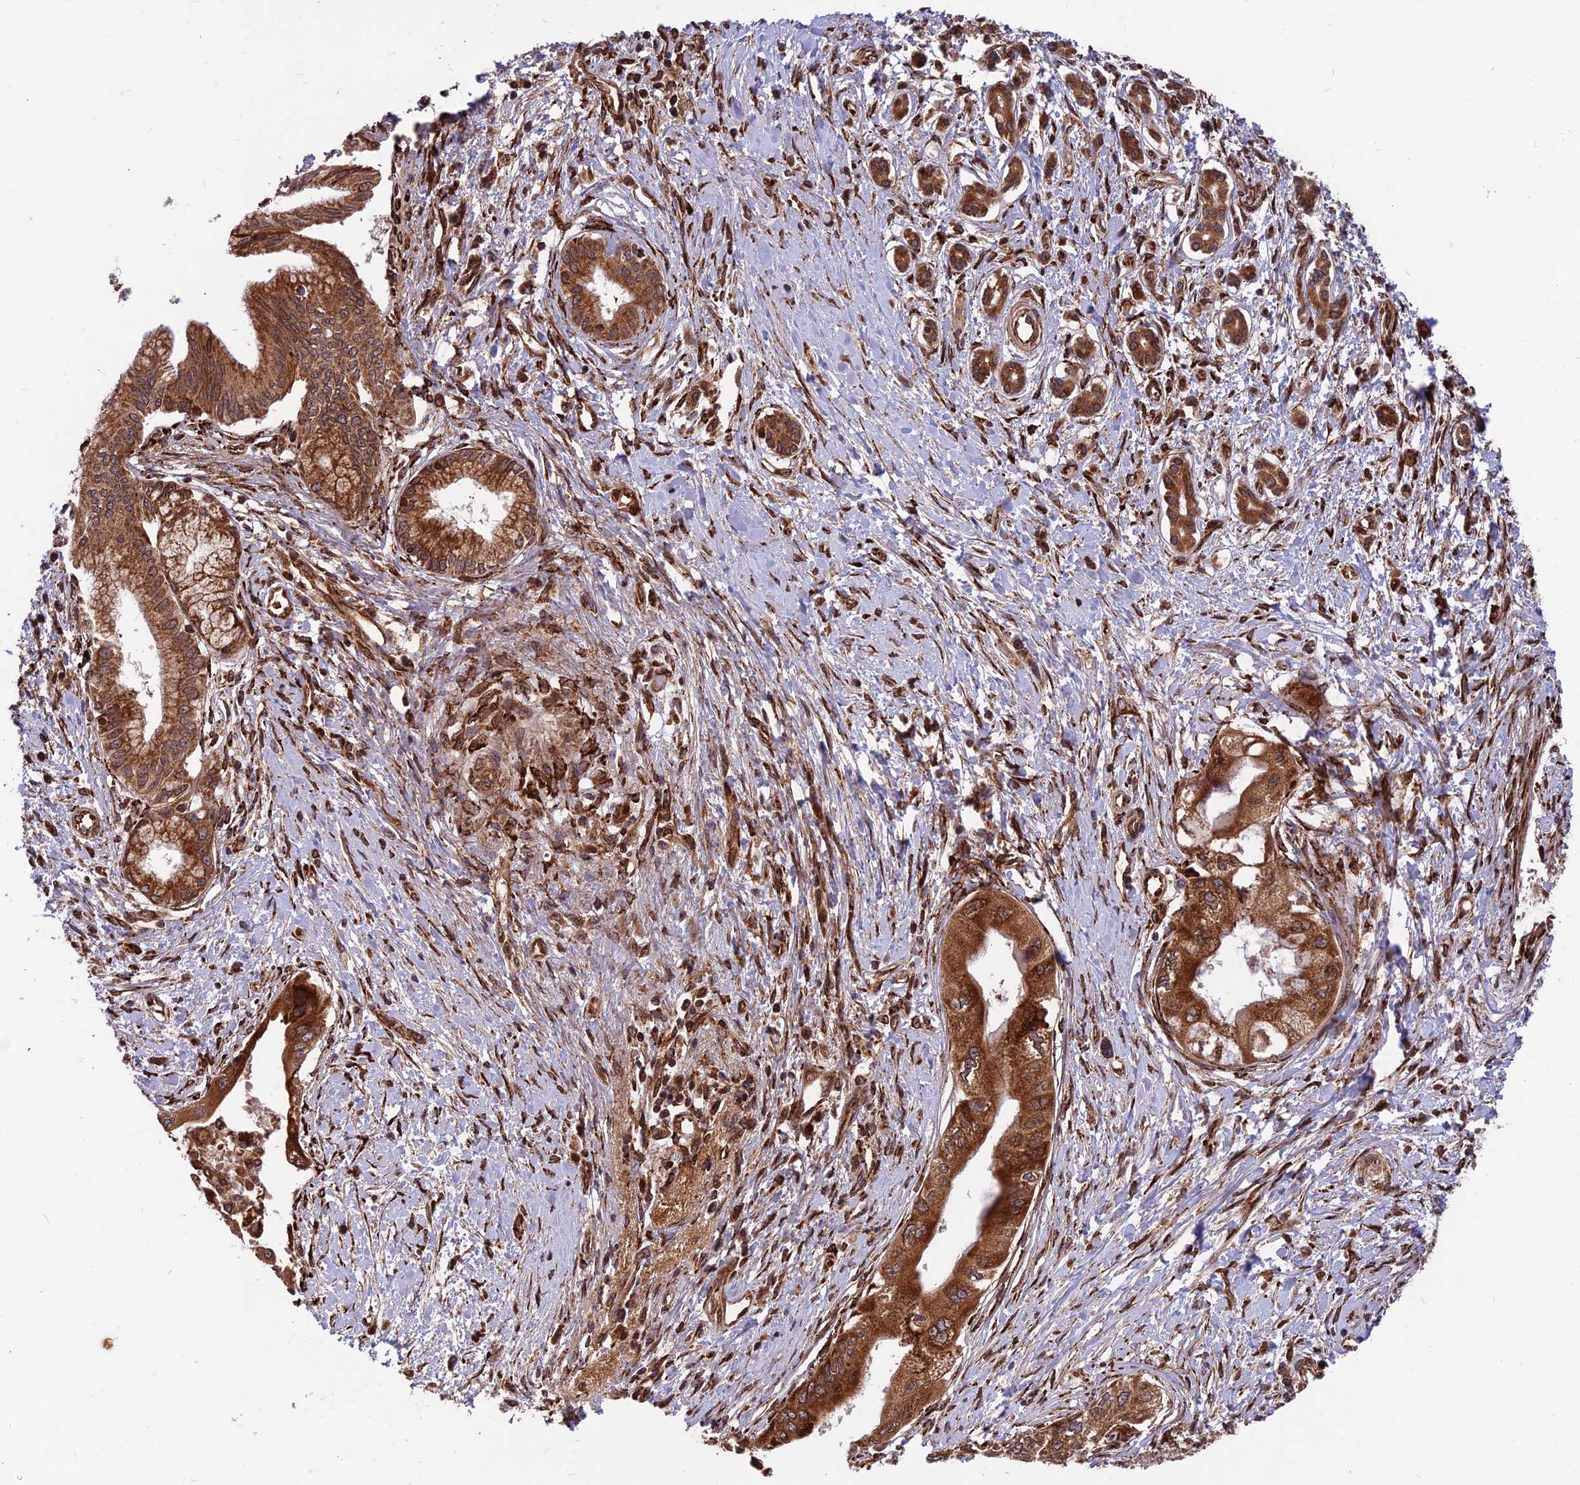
{"staining": {"intensity": "strong", "quantity": ">75%", "location": "cytoplasmic/membranous,nuclear"}, "tissue": "pancreatic cancer", "cell_type": "Tumor cells", "image_type": "cancer", "snomed": [{"axis": "morphology", "description": "Adenocarcinoma, NOS"}, {"axis": "topography", "description": "Pancreas"}], "caption": "DAB (3,3'-diaminobenzidine) immunohistochemical staining of pancreatic cancer (adenocarcinoma) displays strong cytoplasmic/membranous and nuclear protein expression in approximately >75% of tumor cells. (Brightfield microscopy of DAB IHC at high magnification).", "gene": "CRTAP", "patient": {"sex": "male", "age": 46}}